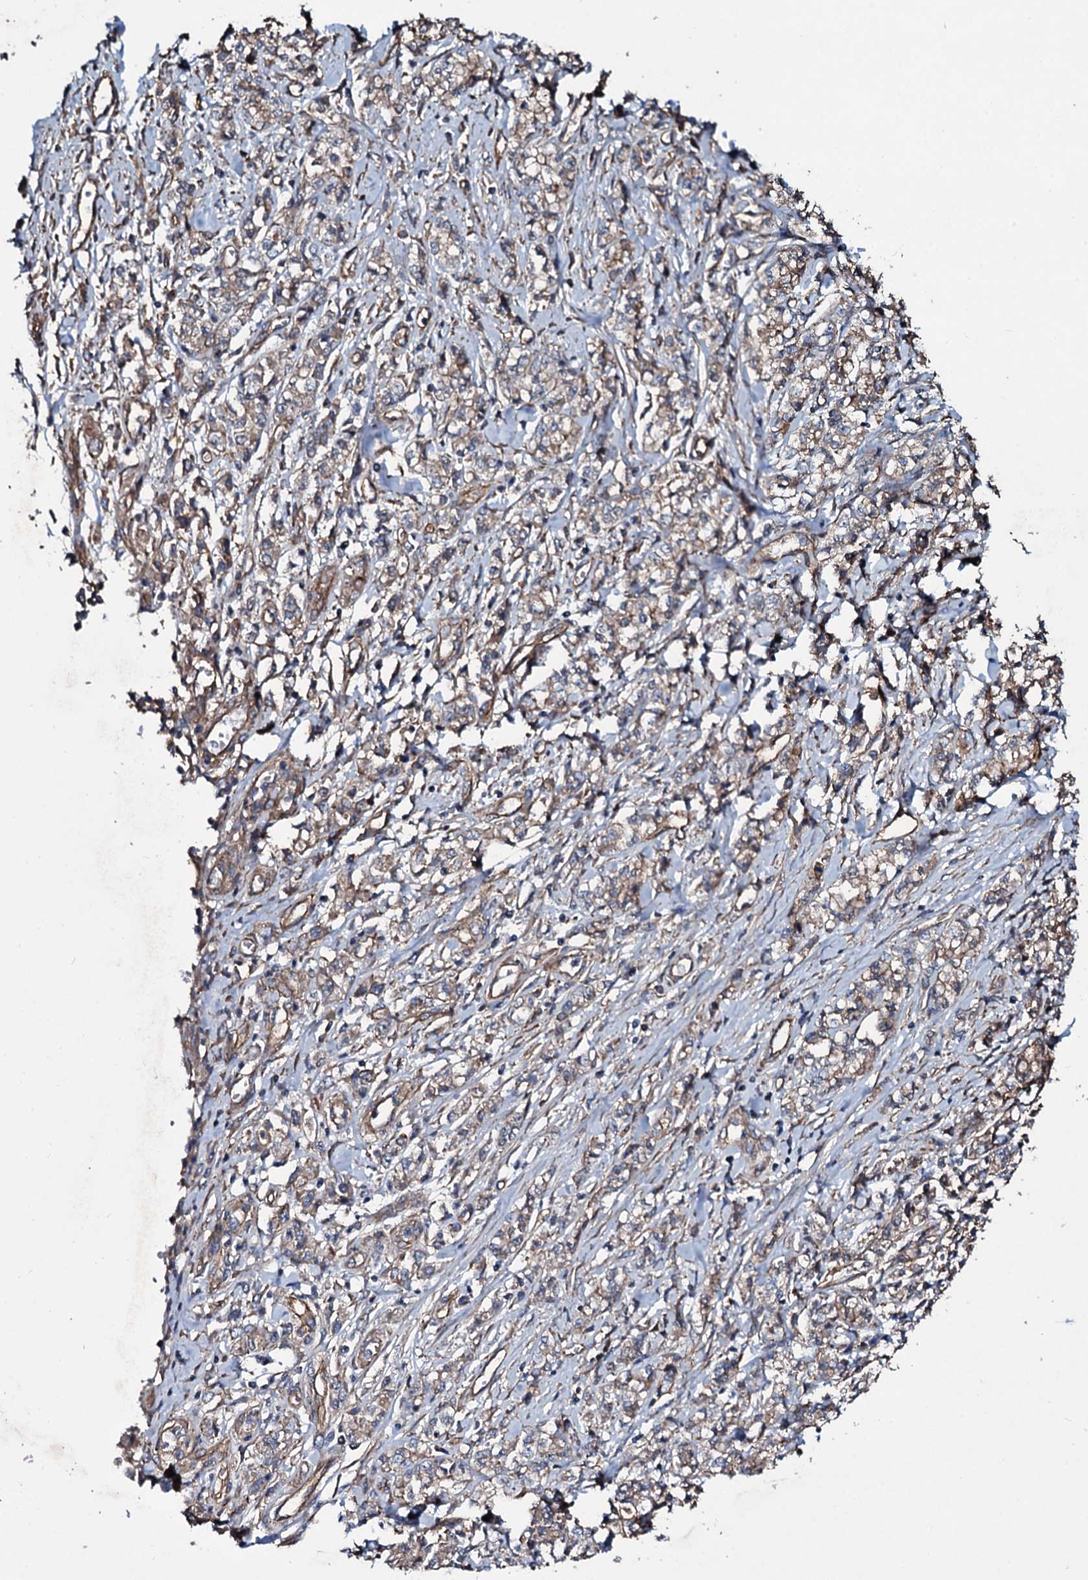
{"staining": {"intensity": "weak", "quantity": ">75%", "location": "cytoplasmic/membranous"}, "tissue": "stomach cancer", "cell_type": "Tumor cells", "image_type": "cancer", "snomed": [{"axis": "morphology", "description": "Adenocarcinoma, NOS"}, {"axis": "topography", "description": "Stomach"}], "caption": "An IHC micrograph of tumor tissue is shown. Protein staining in brown labels weak cytoplasmic/membranous positivity in stomach adenocarcinoma within tumor cells. Nuclei are stained in blue.", "gene": "DMAC2", "patient": {"sex": "female", "age": 76}}